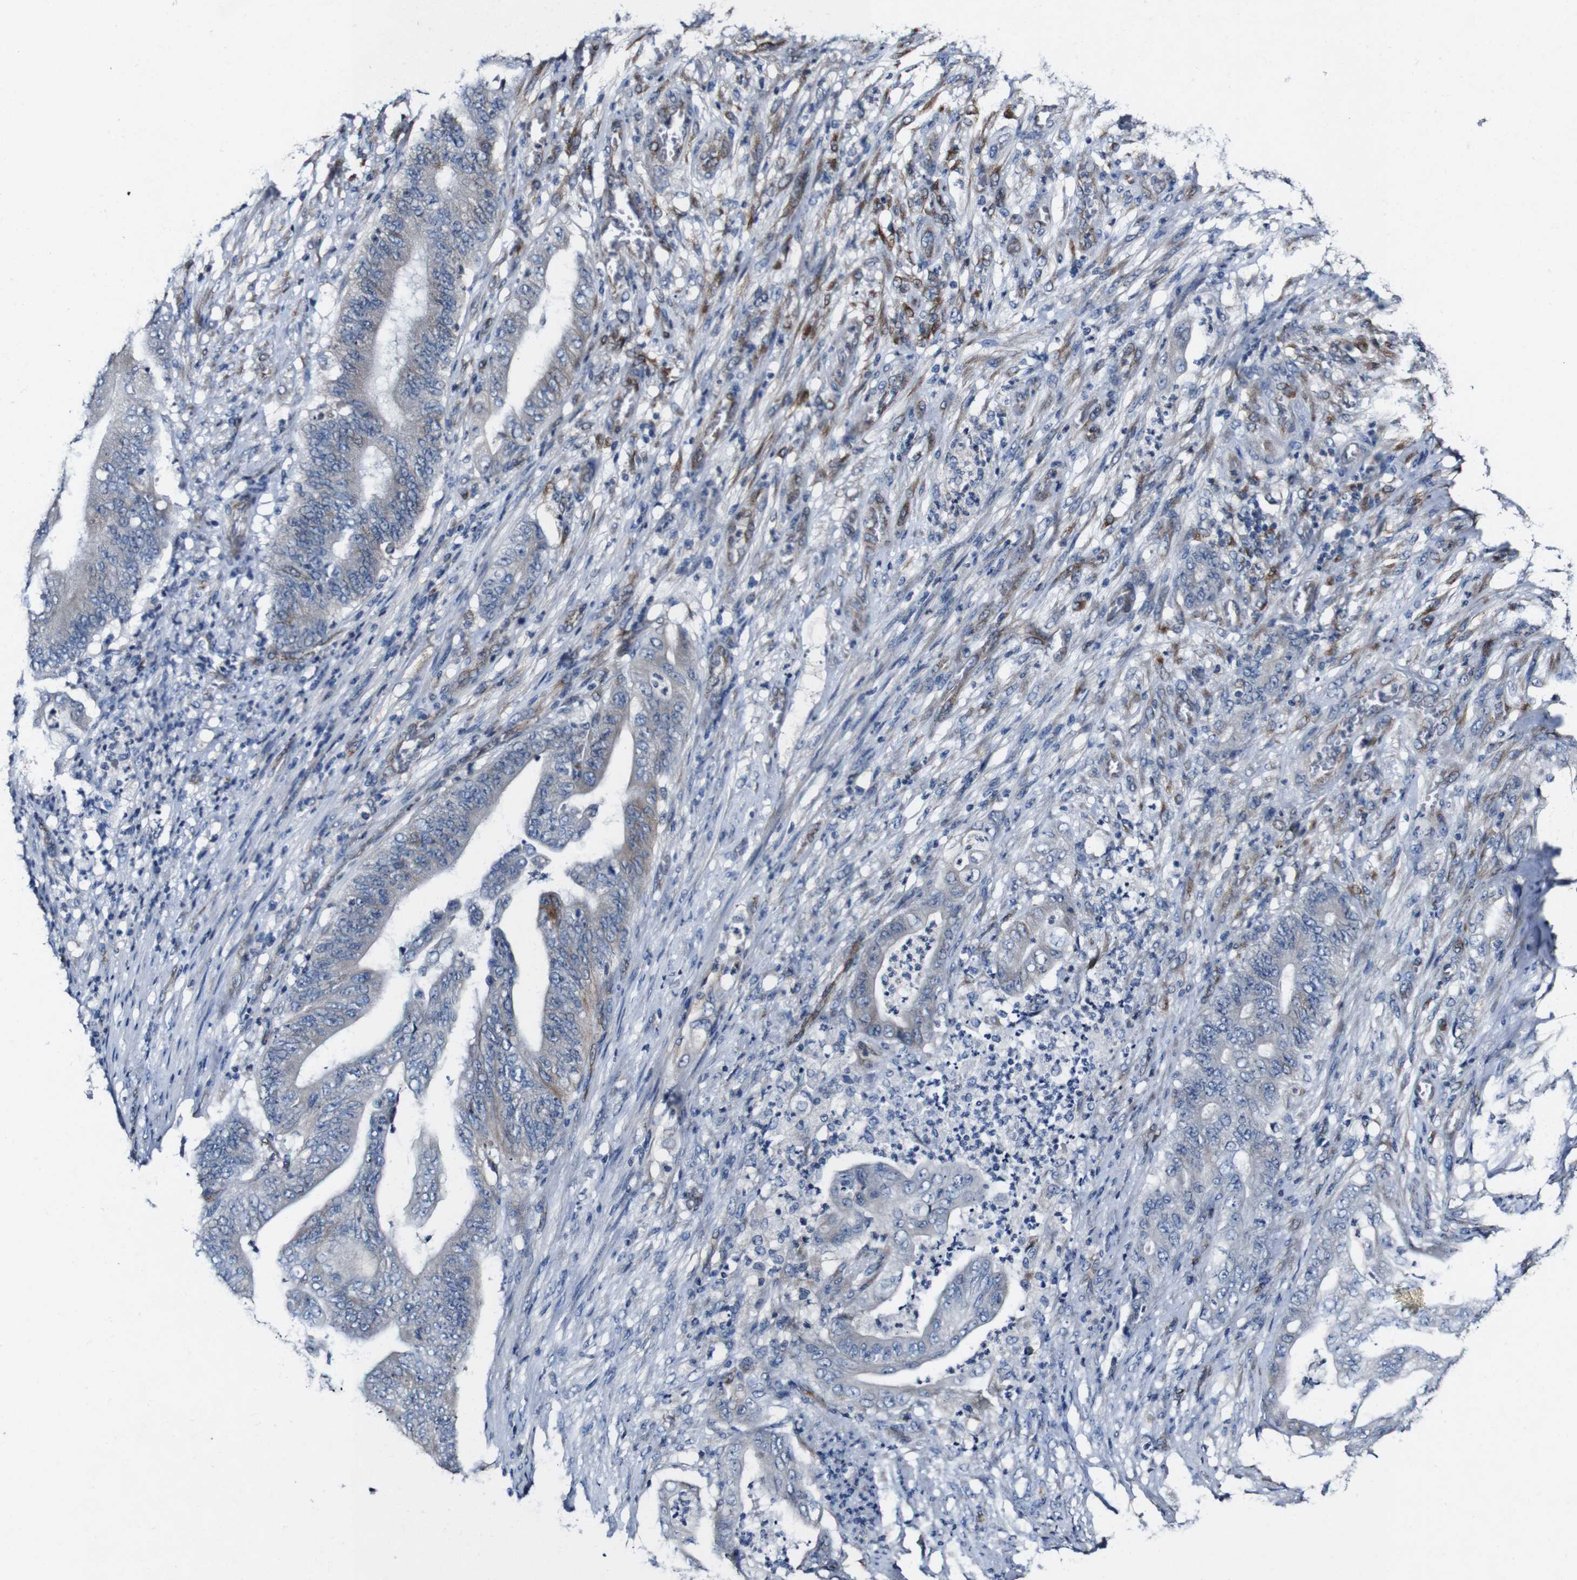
{"staining": {"intensity": "weak", "quantity": "<25%", "location": "cytoplasmic/membranous"}, "tissue": "stomach cancer", "cell_type": "Tumor cells", "image_type": "cancer", "snomed": [{"axis": "morphology", "description": "Adenocarcinoma, NOS"}, {"axis": "topography", "description": "Stomach"}], "caption": "Micrograph shows no significant protein staining in tumor cells of stomach adenocarcinoma.", "gene": "GRAMD1A", "patient": {"sex": "female", "age": 73}}